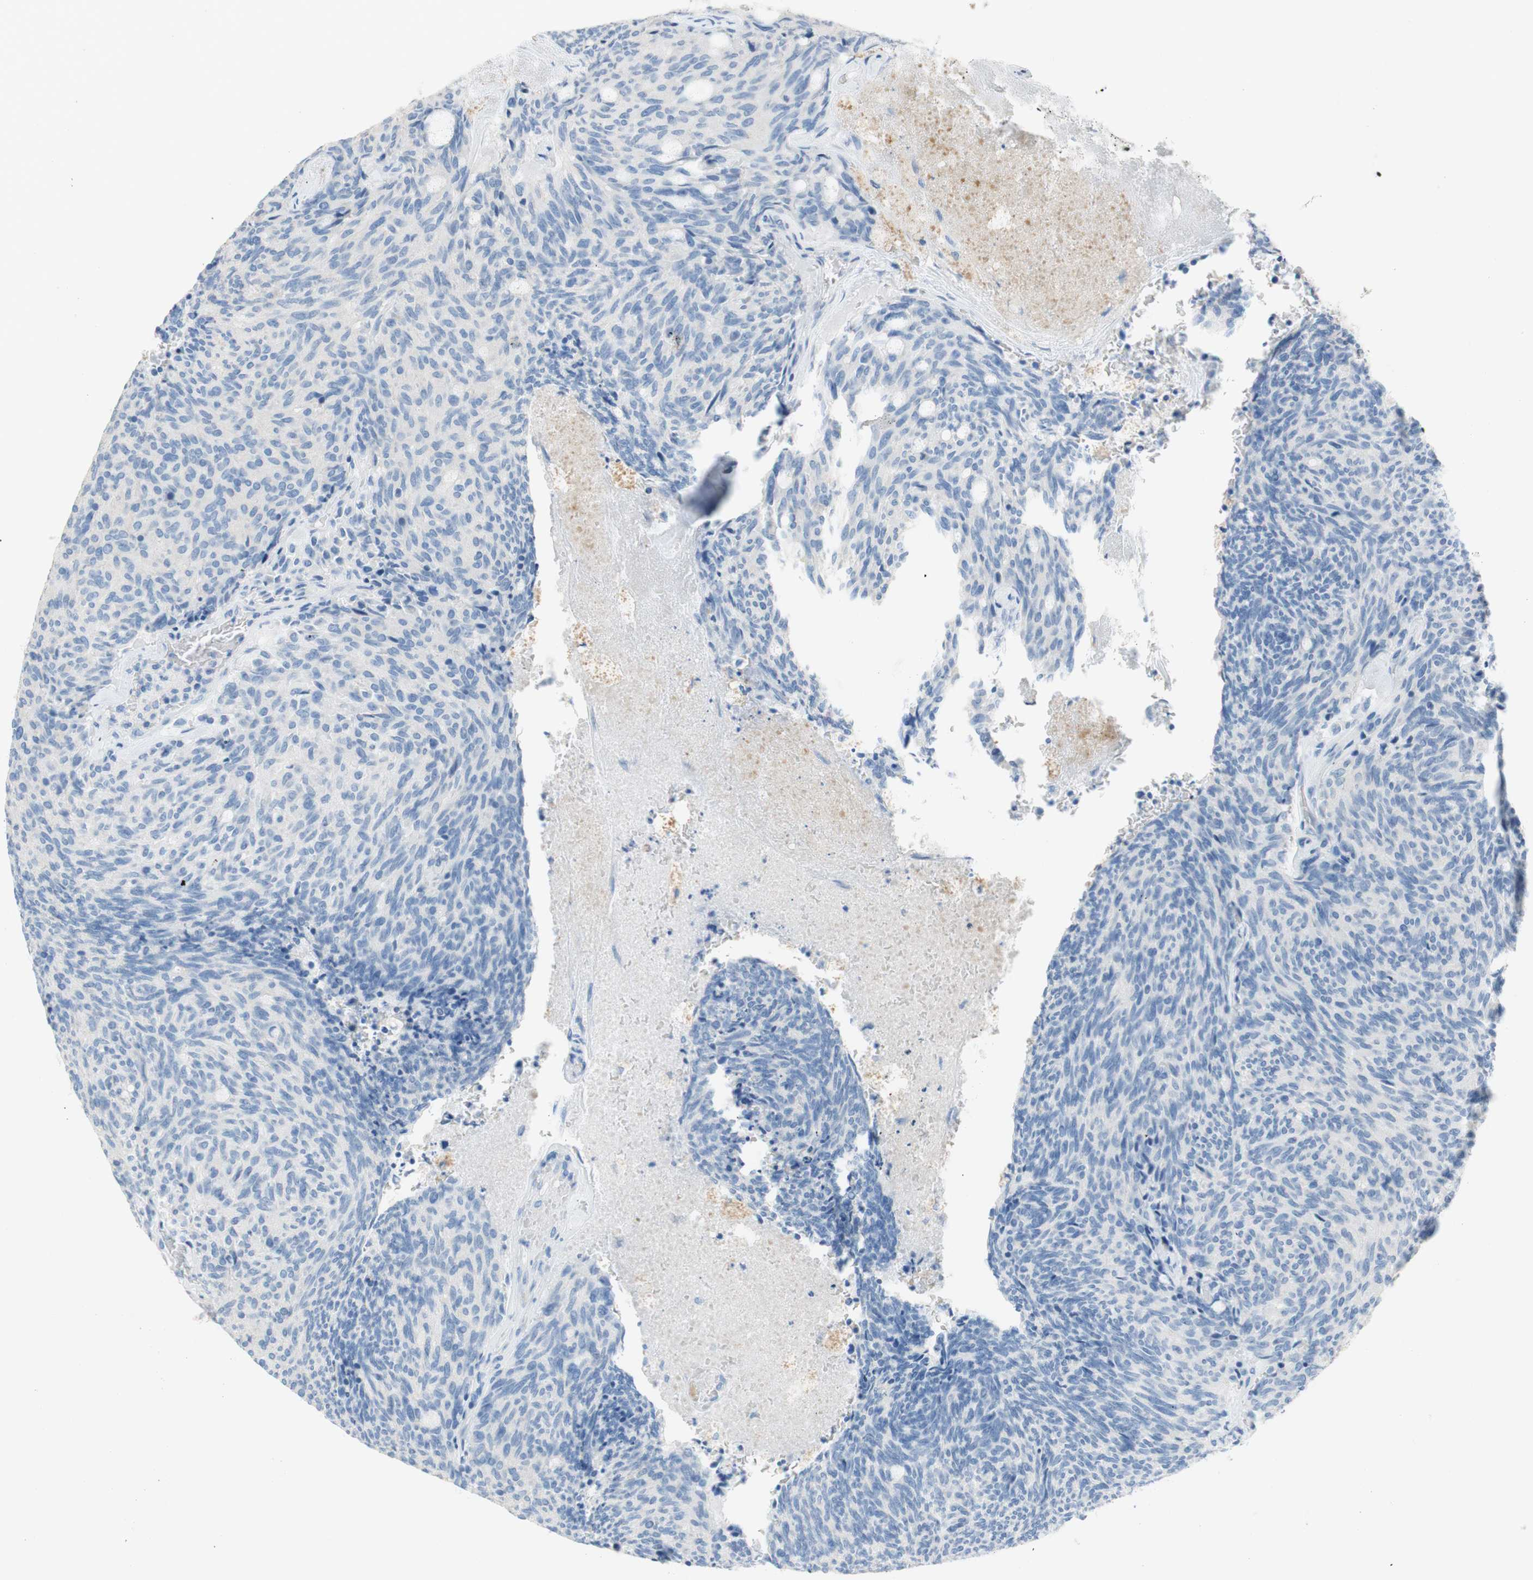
{"staining": {"intensity": "negative", "quantity": "none", "location": "none"}, "tissue": "carcinoid", "cell_type": "Tumor cells", "image_type": "cancer", "snomed": [{"axis": "morphology", "description": "Carcinoid, malignant, NOS"}, {"axis": "topography", "description": "Pancreas"}], "caption": "Histopathology image shows no significant protein staining in tumor cells of carcinoid. The staining is performed using DAB brown chromogen with nuclei counter-stained in using hematoxylin.", "gene": "POLR2J3", "patient": {"sex": "female", "age": 54}}